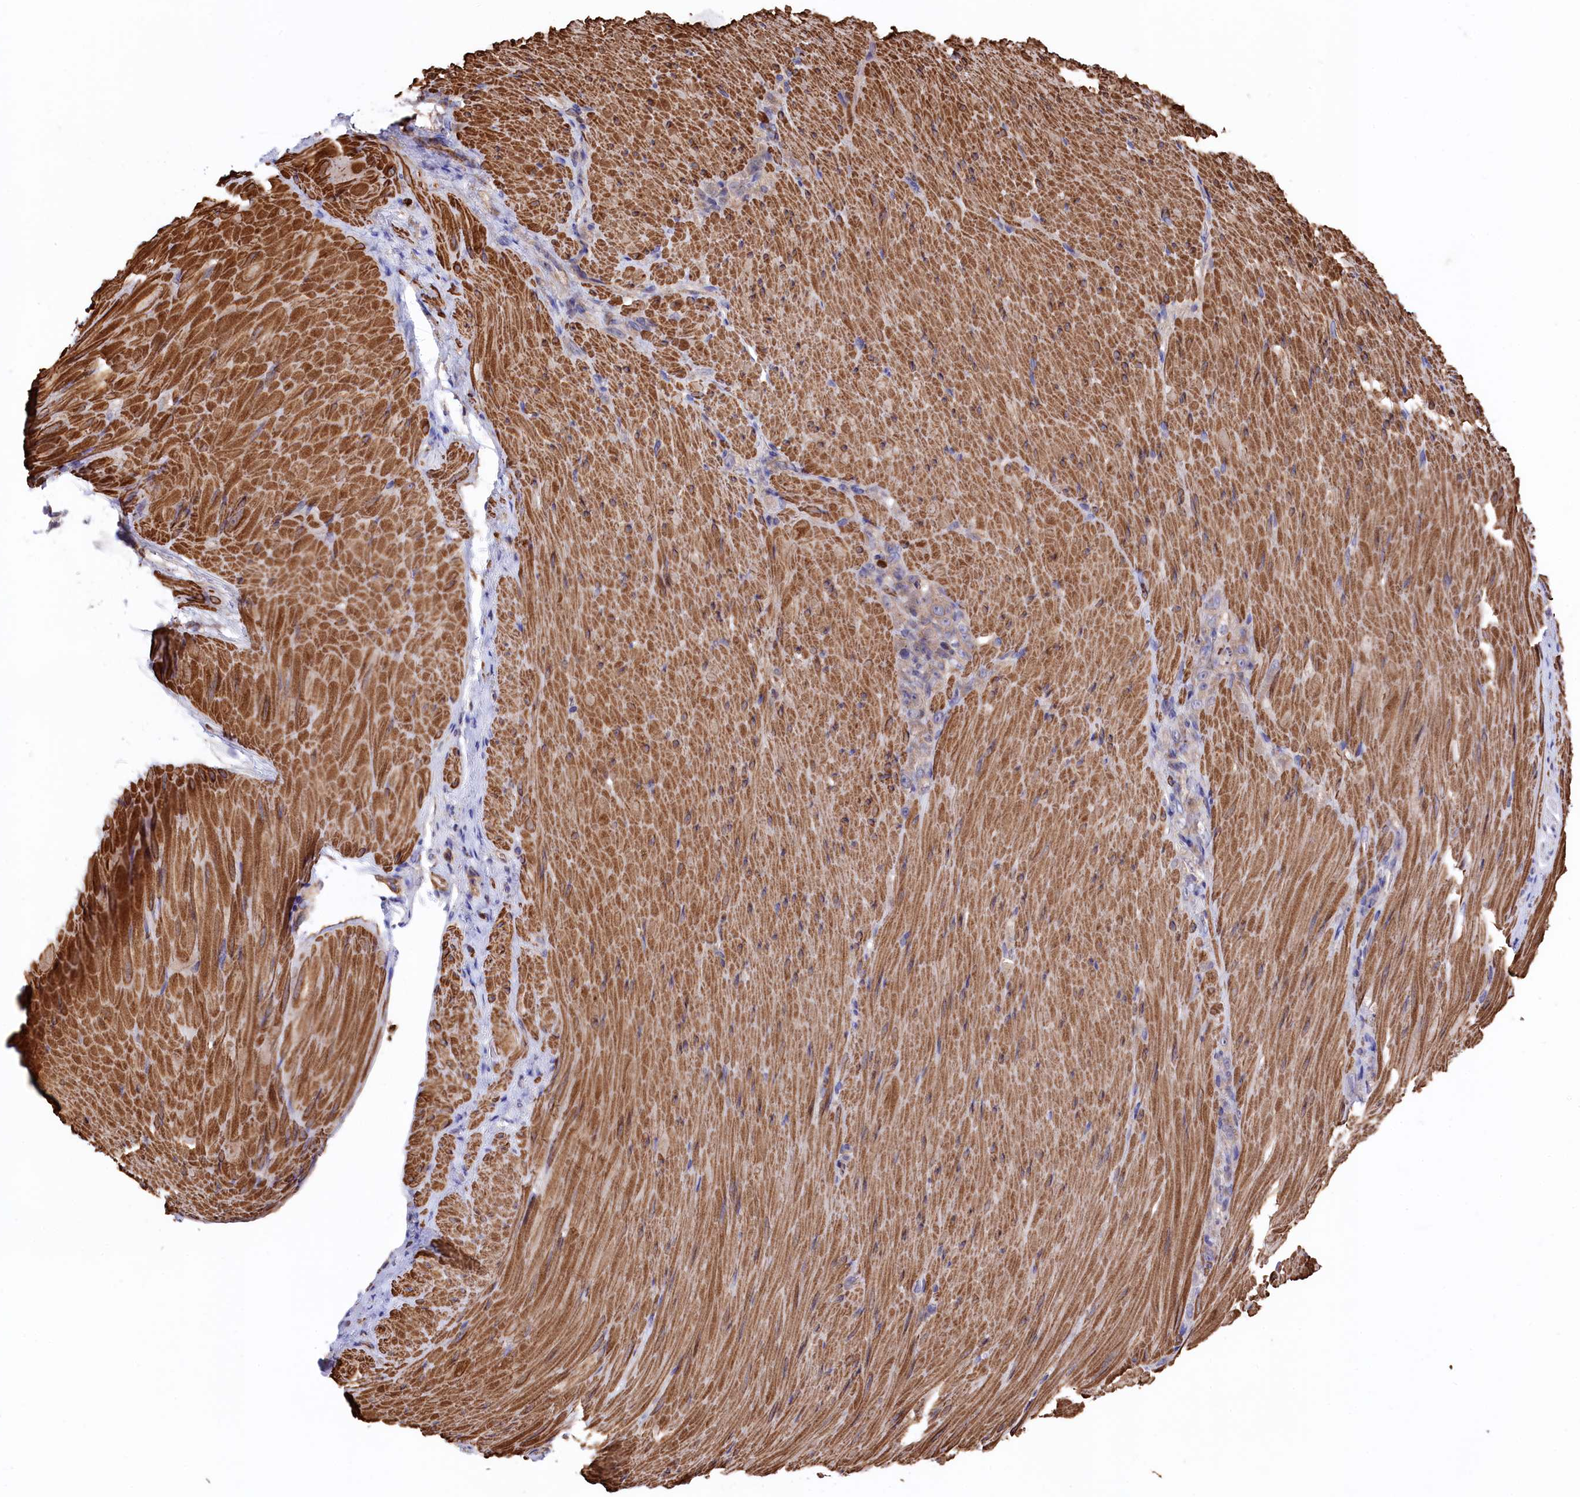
{"staining": {"intensity": "weak", "quantity": "<25%", "location": "cytoplasmic/membranous"}, "tissue": "stomach cancer", "cell_type": "Tumor cells", "image_type": "cancer", "snomed": [{"axis": "morphology", "description": "Normal tissue, NOS"}, {"axis": "morphology", "description": "Adenocarcinoma, NOS"}, {"axis": "topography", "description": "Stomach"}], "caption": "Immunohistochemistry of human stomach cancer exhibits no staining in tumor cells.", "gene": "RAPSN", "patient": {"sex": "male", "age": 82}}